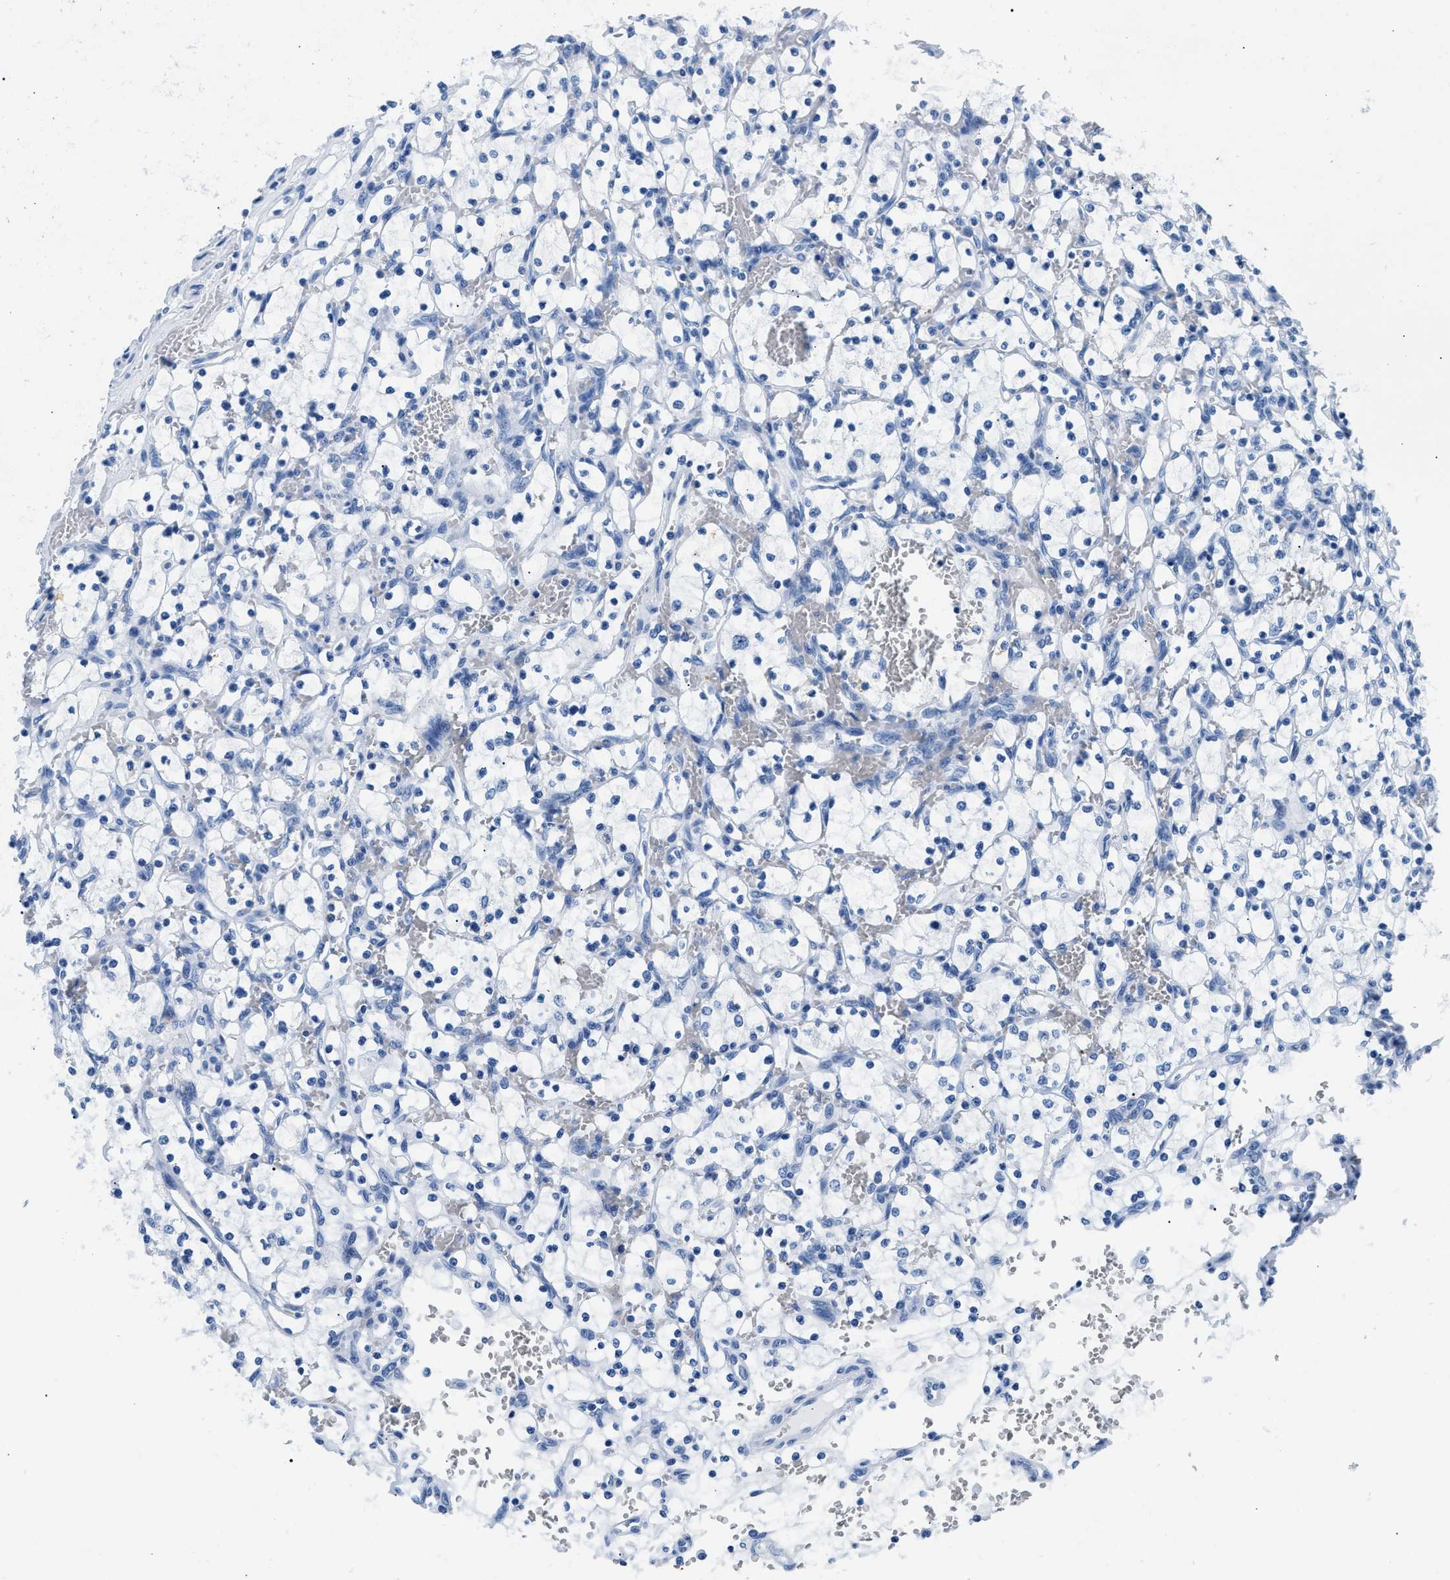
{"staining": {"intensity": "negative", "quantity": "none", "location": "none"}, "tissue": "renal cancer", "cell_type": "Tumor cells", "image_type": "cancer", "snomed": [{"axis": "morphology", "description": "Adenocarcinoma, NOS"}, {"axis": "topography", "description": "Kidney"}], "caption": "Protein analysis of renal cancer shows no significant staining in tumor cells.", "gene": "CPS1", "patient": {"sex": "female", "age": 69}}